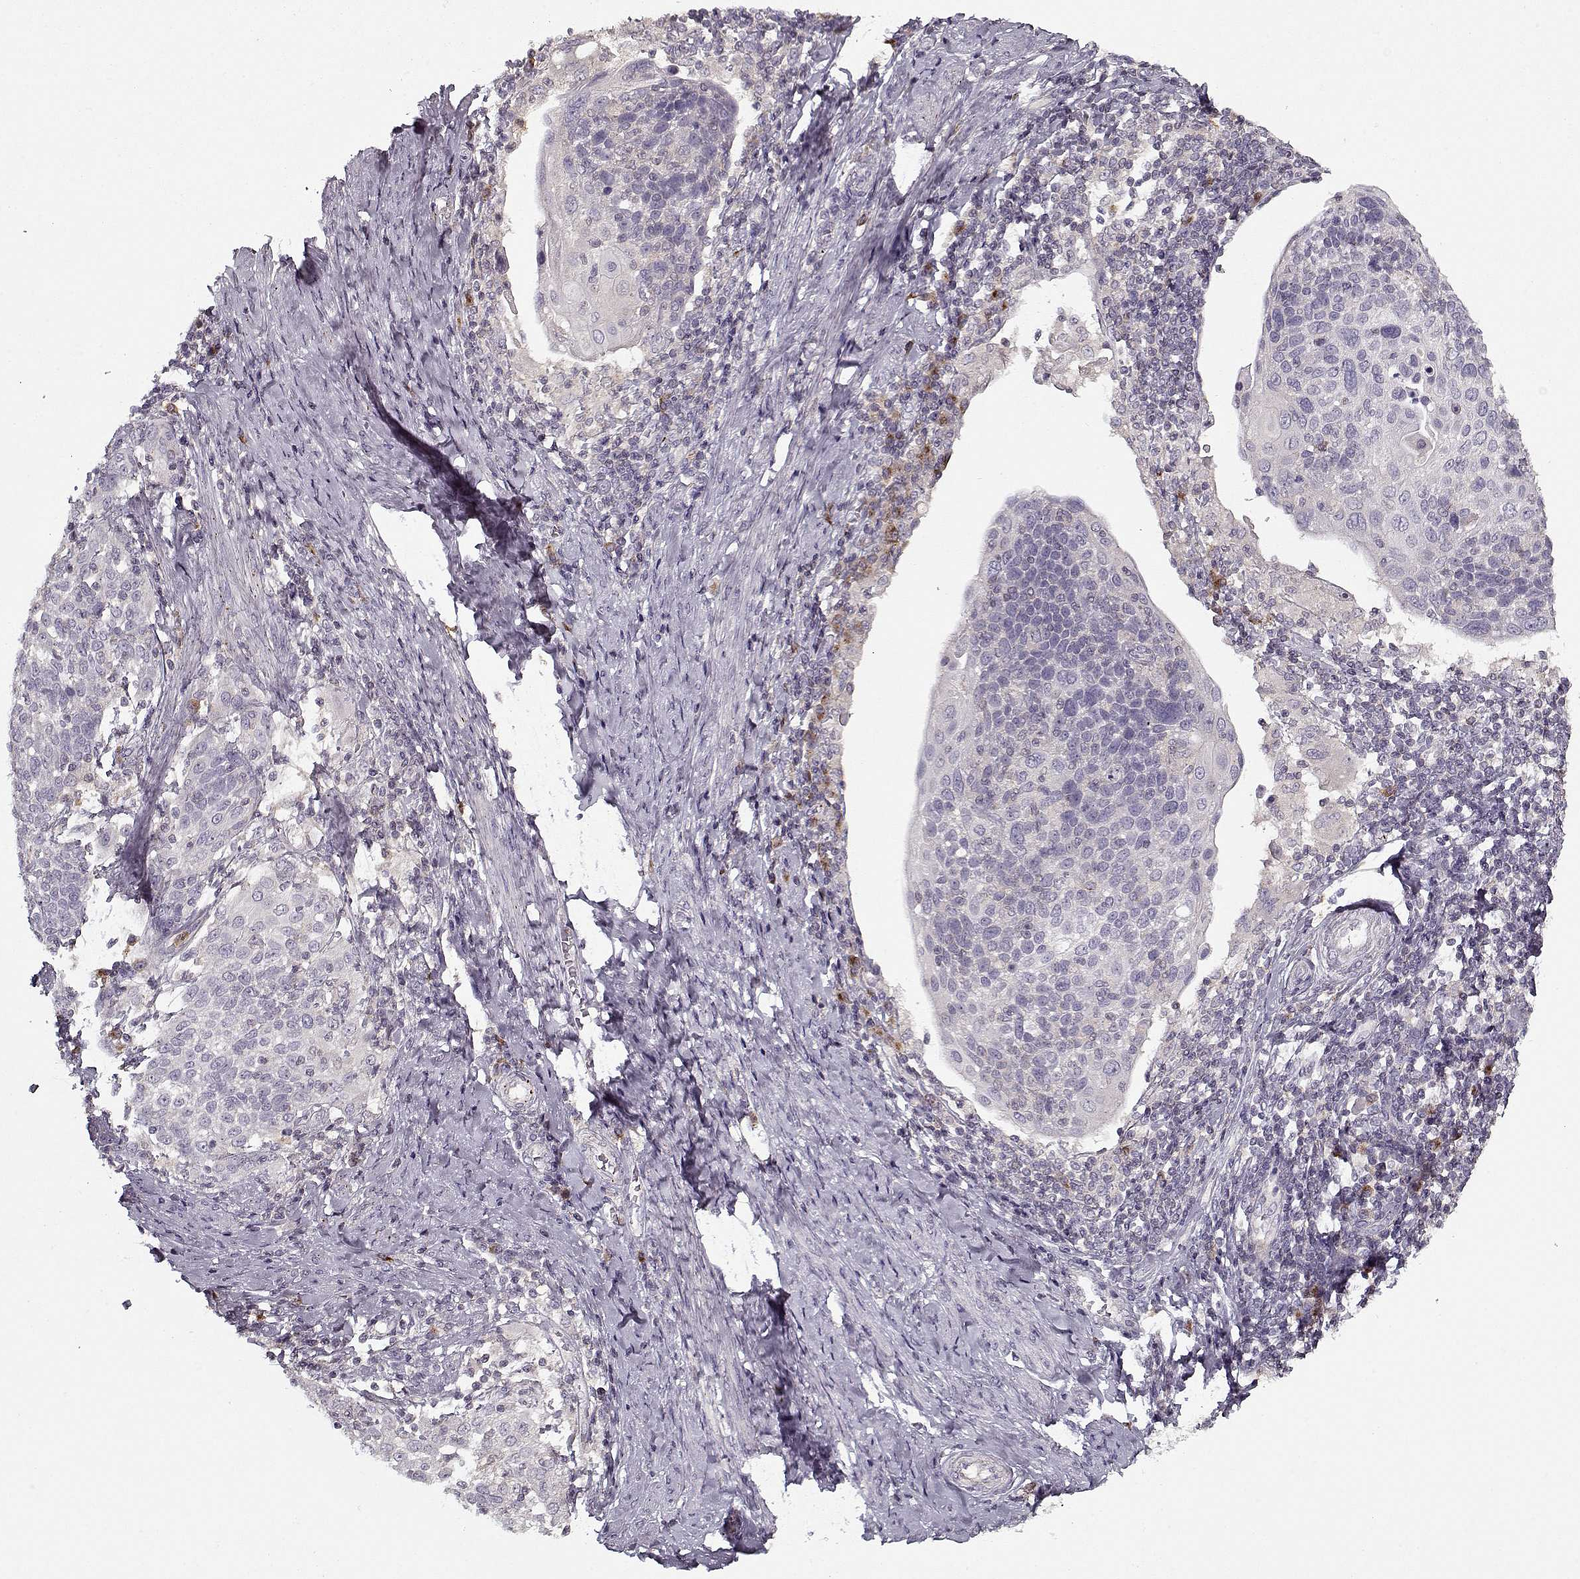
{"staining": {"intensity": "negative", "quantity": "none", "location": "none"}, "tissue": "cervical cancer", "cell_type": "Tumor cells", "image_type": "cancer", "snomed": [{"axis": "morphology", "description": "Squamous cell carcinoma, NOS"}, {"axis": "topography", "description": "Cervix"}], "caption": "IHC of cervical cancer (squamous cell carcinoma) shows no staining in tumor cells. (Brightfield microscopy of DAB (3,3'-diaminobenzidine) IHC at high magnification).", "gene": "UNC13D", "patient": {"sex": "female", "age": 61}}